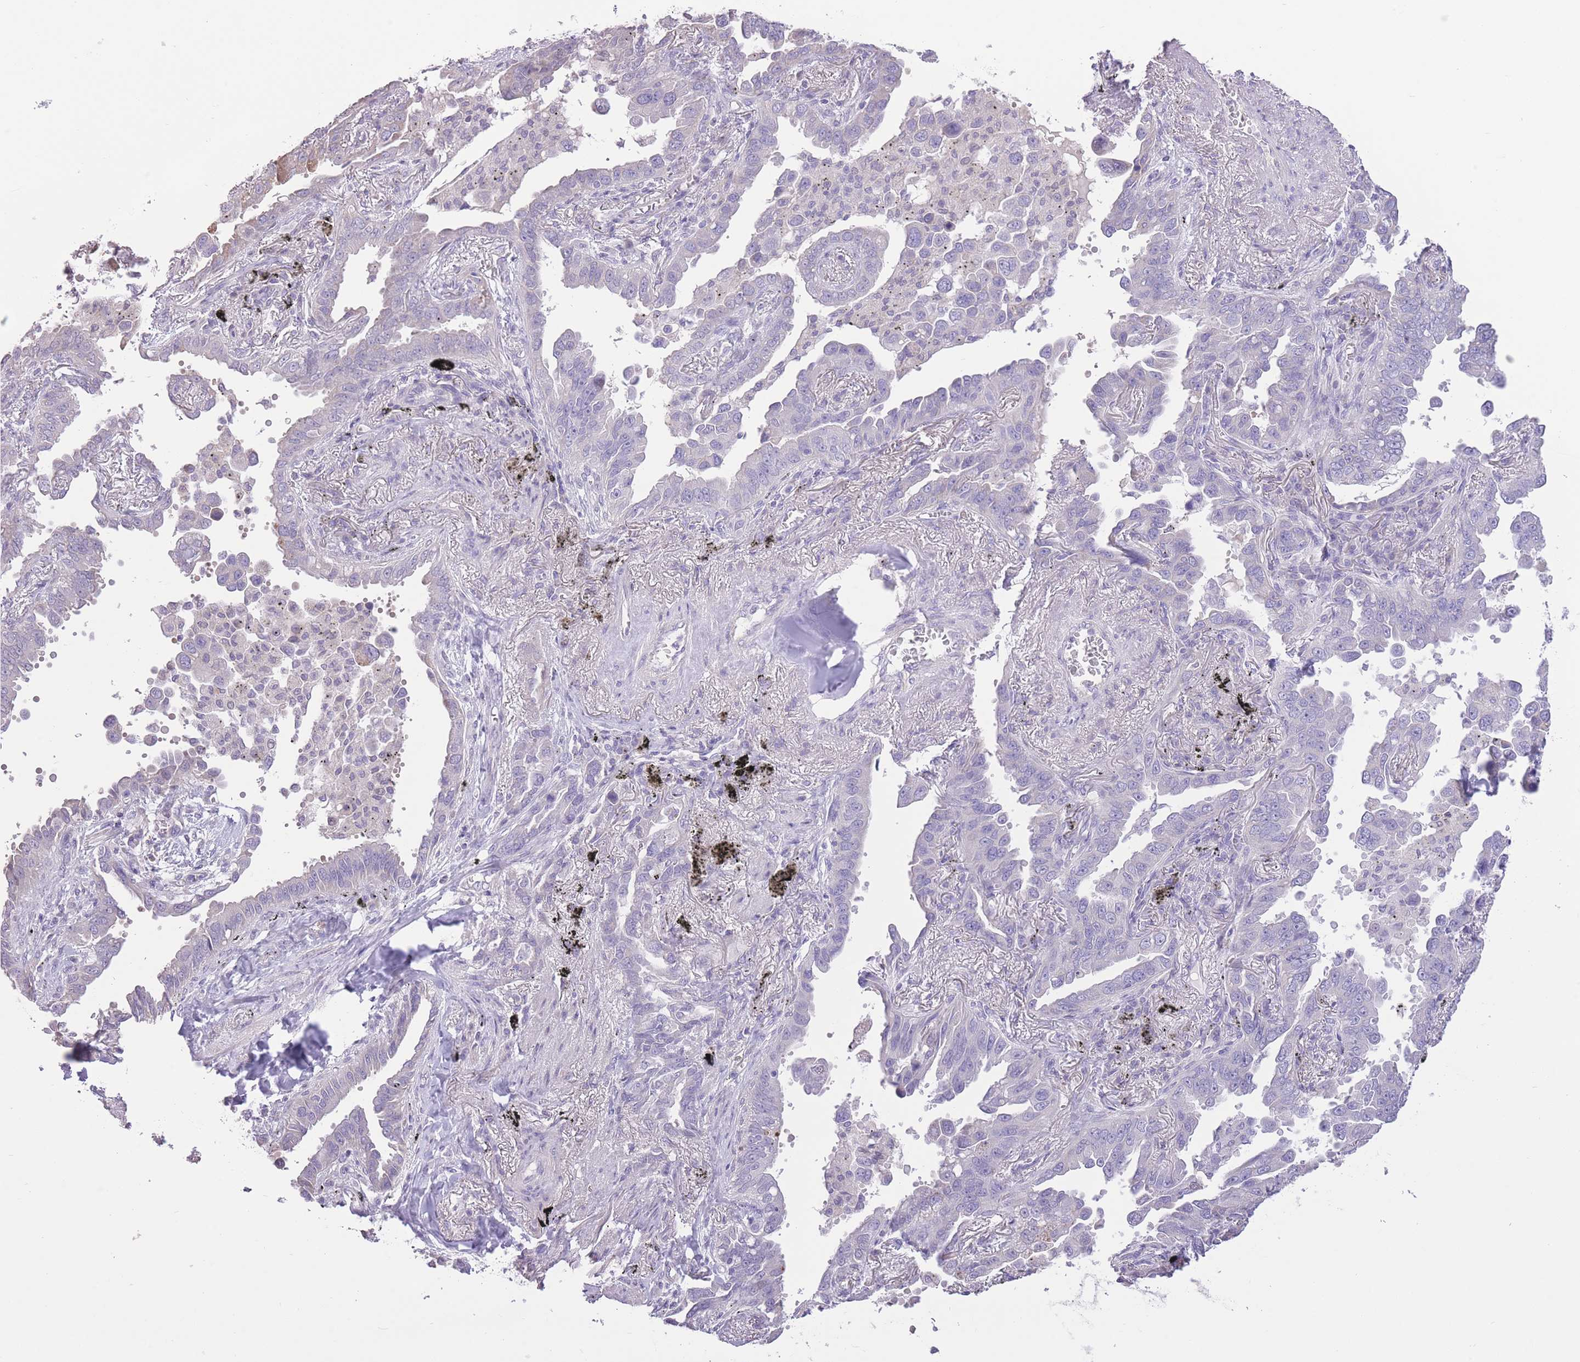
{"staining": {"intensity": "negative", "quantity": "none", "location": "none"}, "tissue": "lung cancer", "cell_type": "Tumor cells", "image_type": "cancer", "snomed": [{"axis": "morphology", "description": "Adenocarcinoma, NOS"}, {"axis": "topography", "description": "Lung"}], "caption": "An immunohistochemistry (IHC) image of lung adenocarcinoma is shown. There is no staining in tumor cells of lung adenocarcinoma.", "gene": "WDR70", "patient": {"sex": "male", "age": 67}}